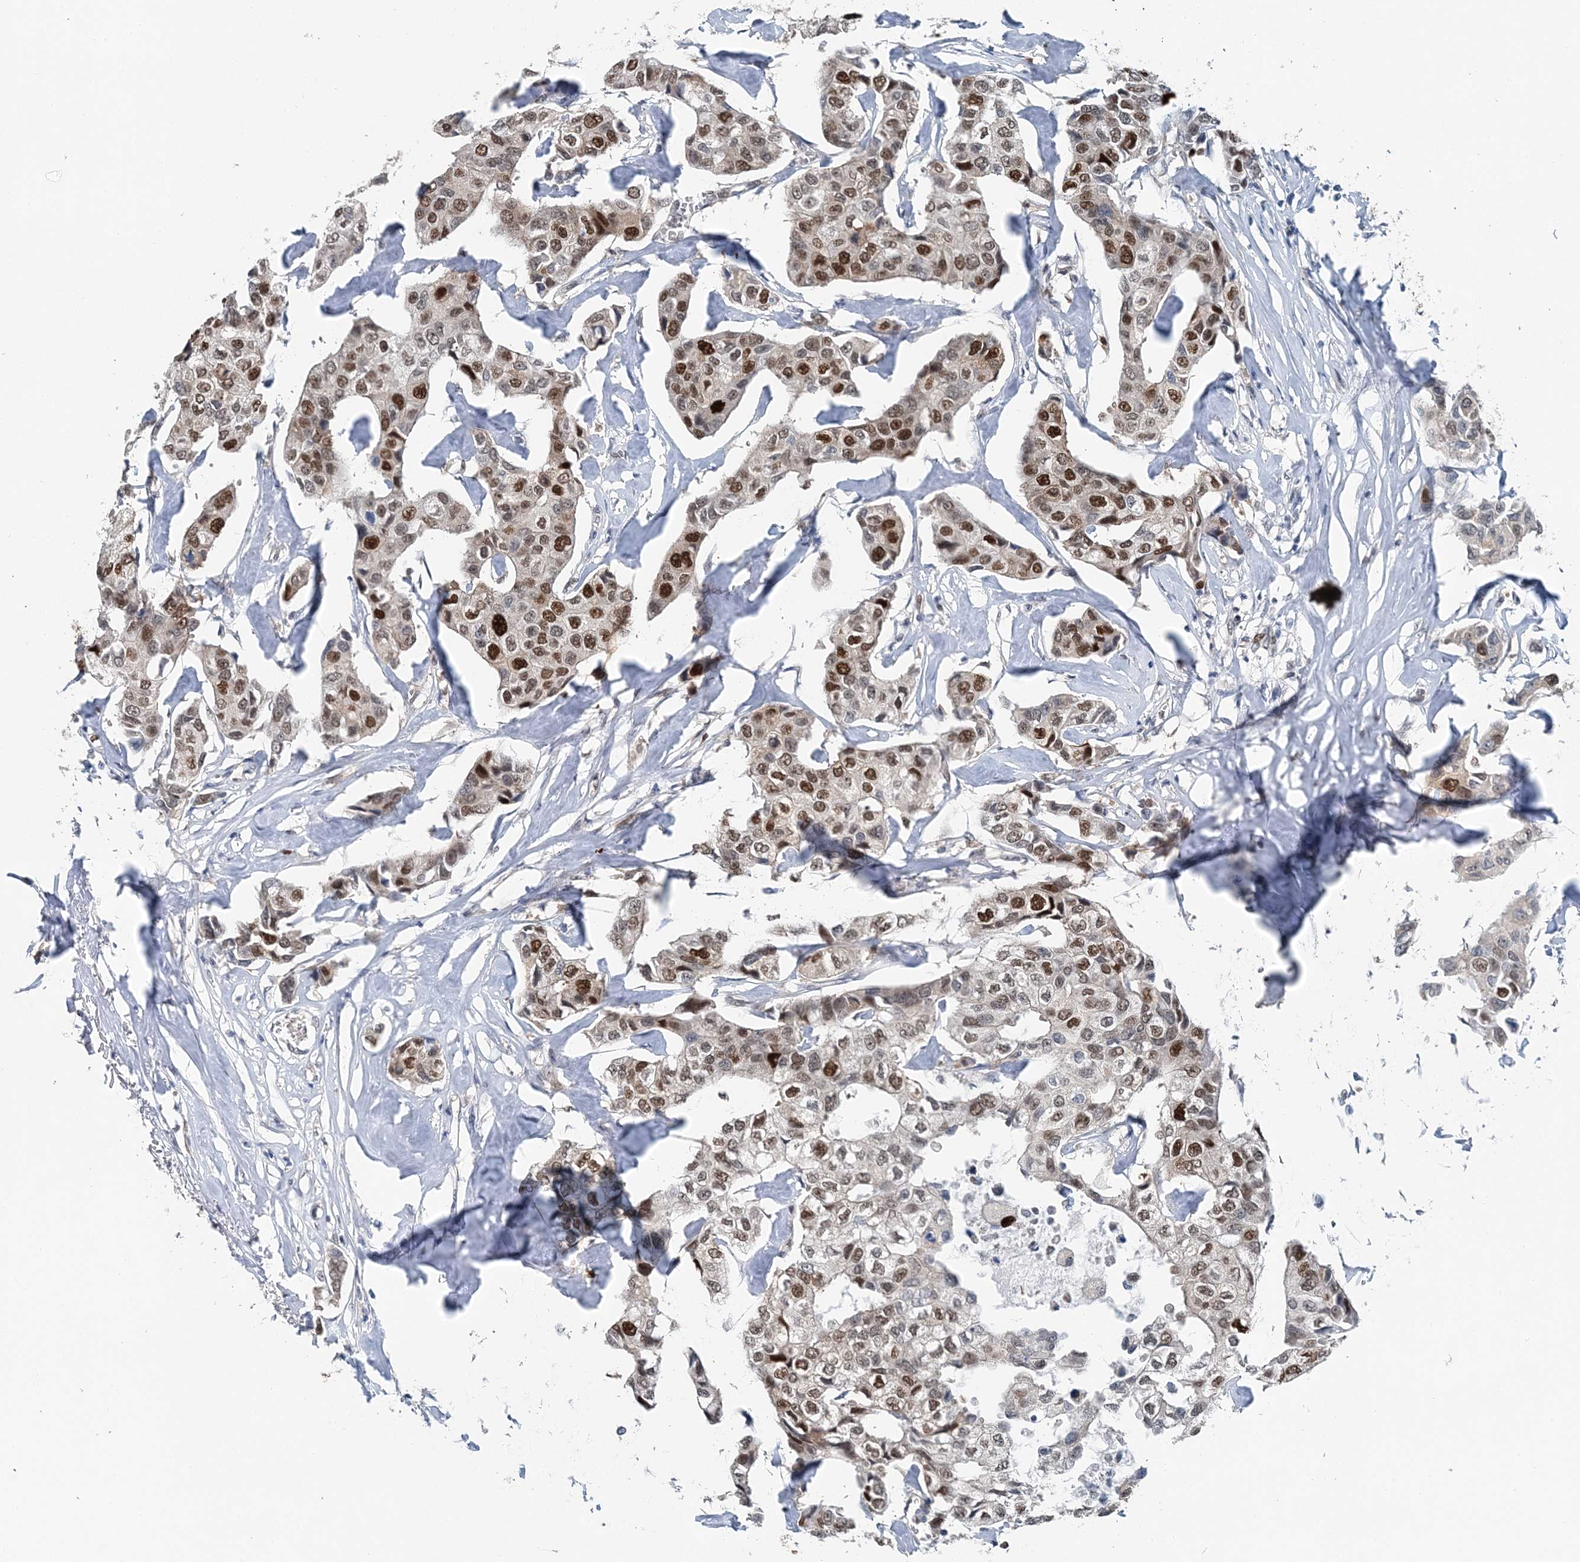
{"staining": {"intensity": "moderate", "quantity": "25%-75%", "location": "nuclear"}, "tissue": "breast cancer", "cell_type": "Tumor cells", "image_type": "cancer", "snomed": [{"axis": "morphology", "description": "Duct carcinoma"}, {"axis": "topography", "description": "Breast"}], "caption": "IHC staining of breast cancer (intraductal carcinoma), which reveals medium levels of moderate nuclear expression in about 25%-75% of tumor cells indicating moderate nuclear protein positivity. The staining was performed using DAB (brown) for protein detection and nuclei were counterstained in hematoxylin (blue).", "gene": "HAT1", "patient": {"sex": "female", "age": 80}}